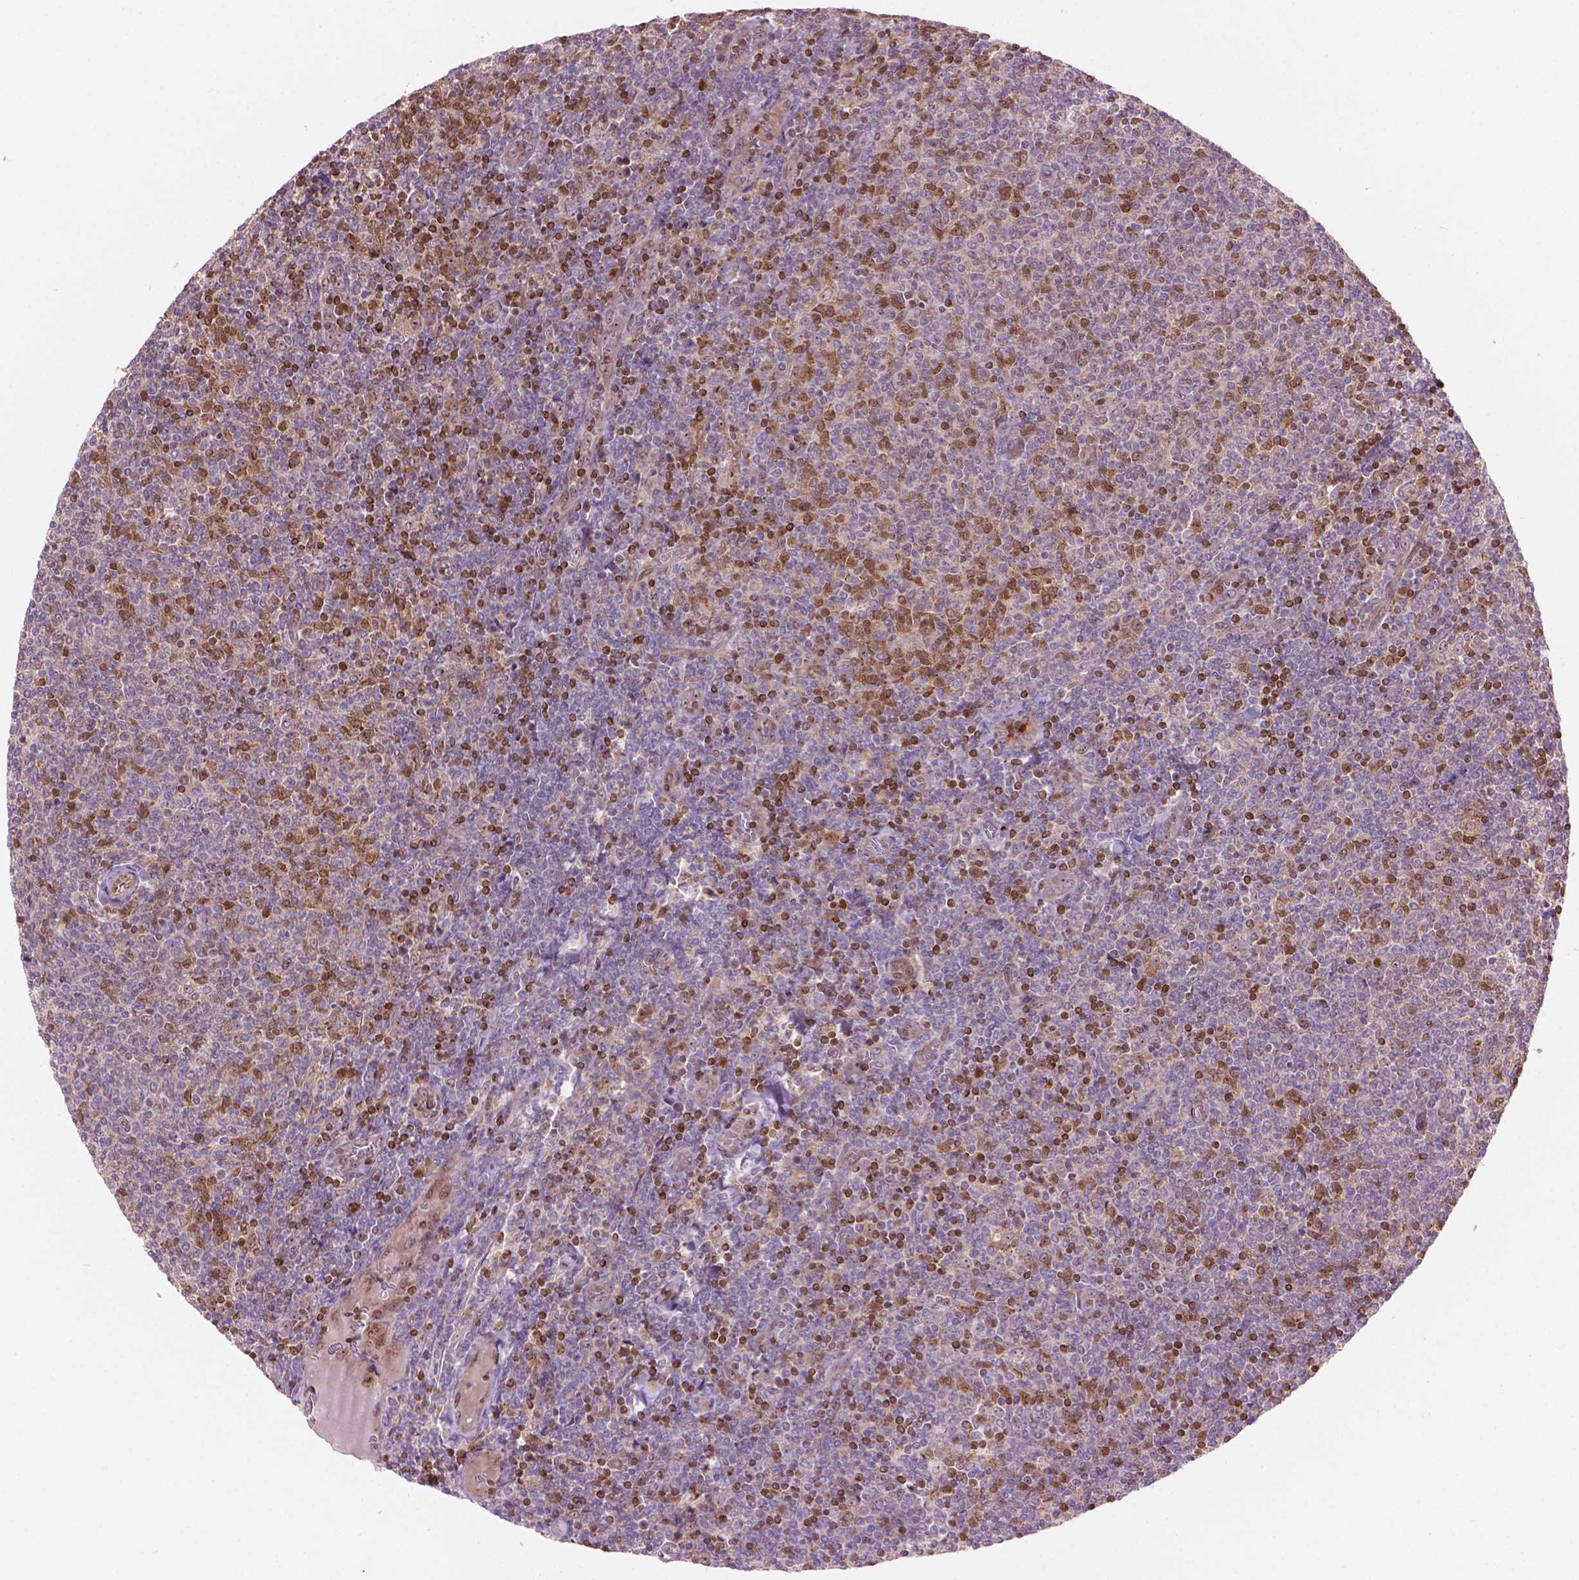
{"staining": {"intensity": "moderate", "quantity": "<25%", "location": "nuclear"}, "tissue": "lymphoma", "cell_type": "Tumor cells", "image_type": "cancer", "snomed": [{"axis": "morphology", "description": "Malignant lymphoma, non-Hodgkin's type, Low grade"}, {"axis": "topography", "description": "Lymph node"}], "caption": "Immunohistochemical staining of malignant lymphoma, non-Hodgkin's type (low-grade) demonstrates low levels of moderate nuclear protein positivity in about <25% of tumor cells.", "gene": "SMC2", "patient": {"sex": "male", "age": 52}}